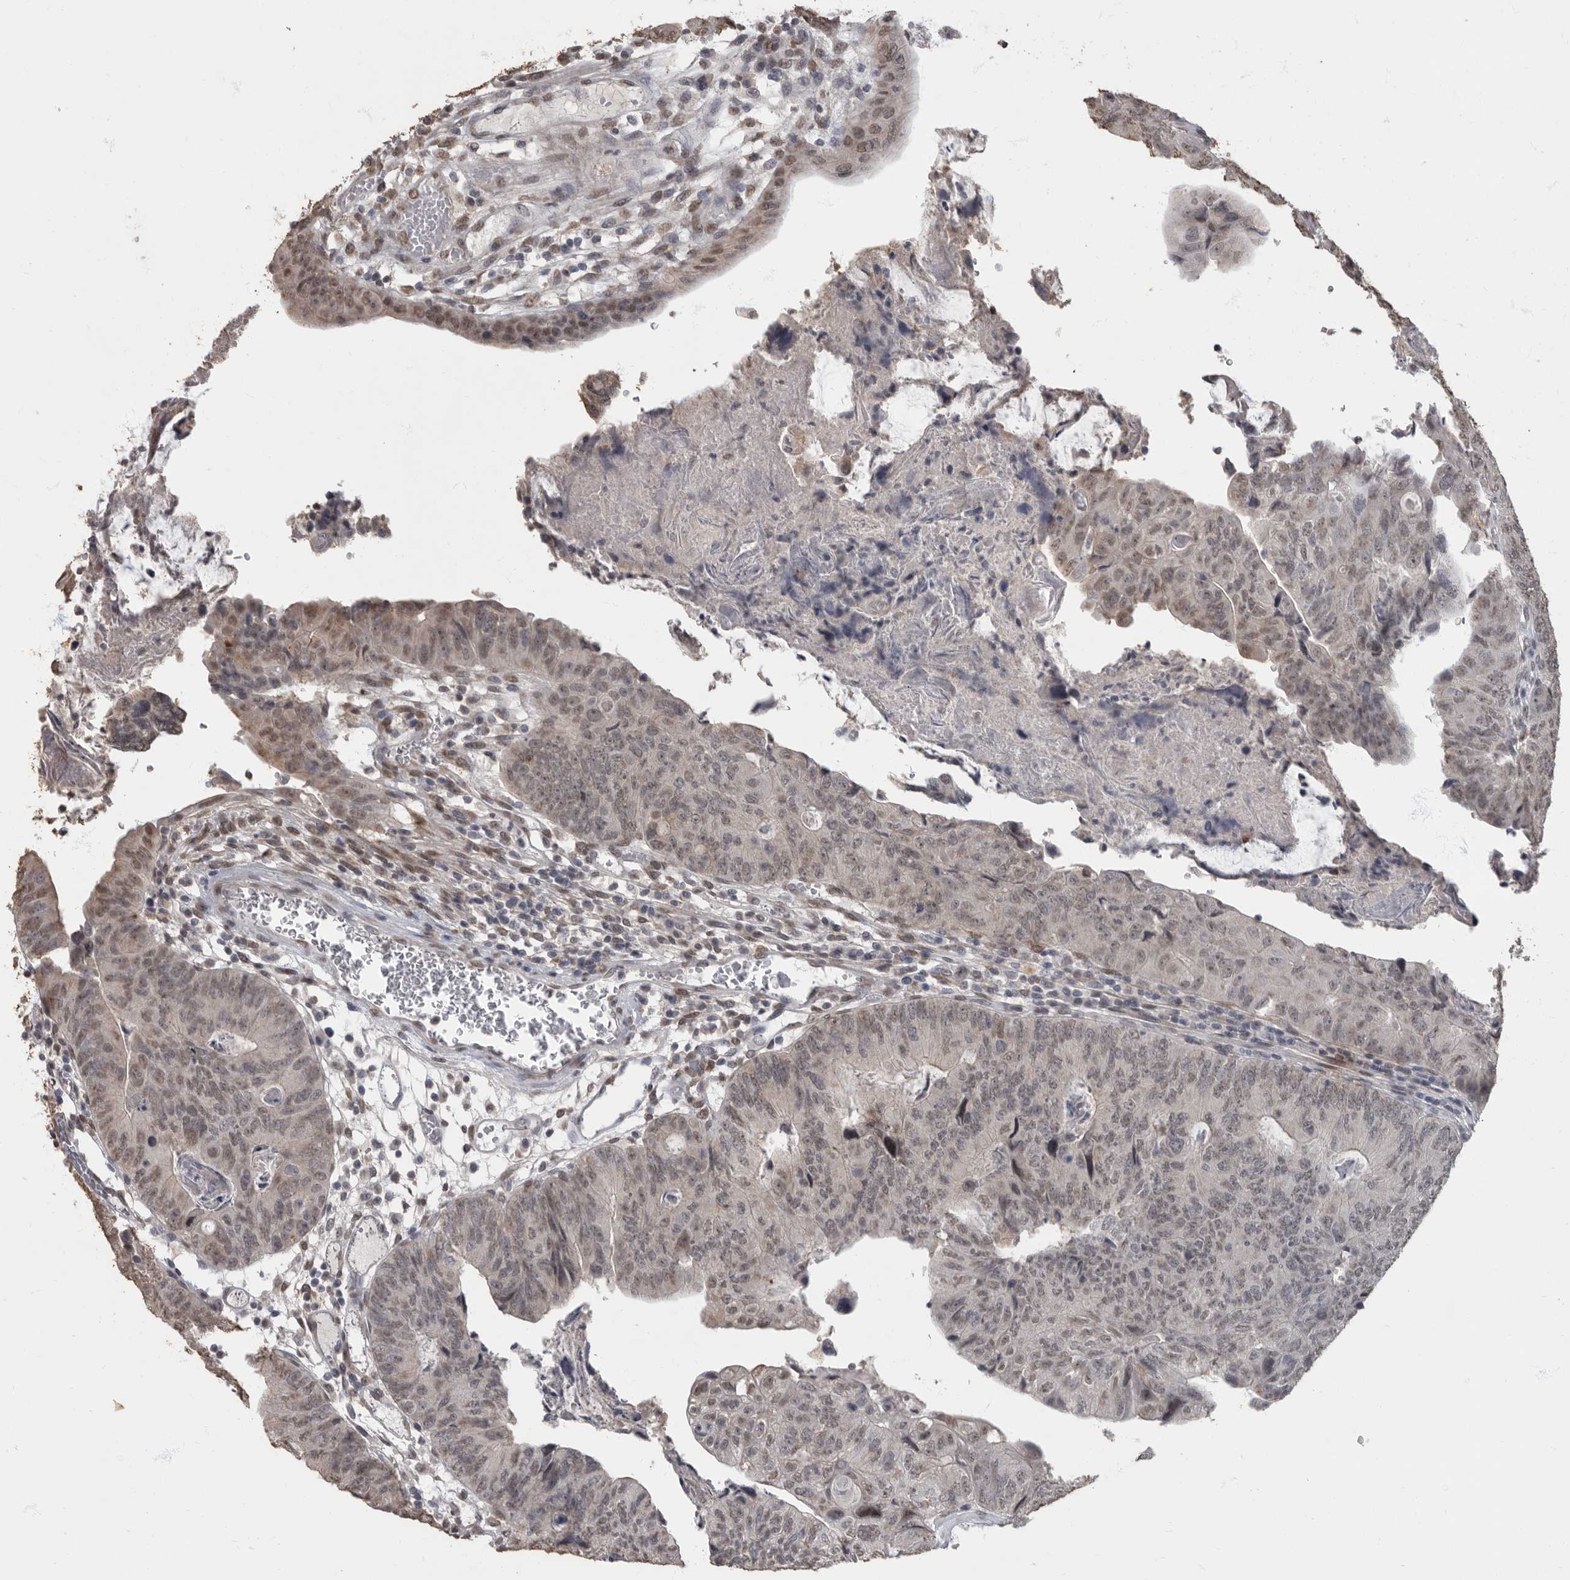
{"staining": {"intensity": "weak", "quantity": ">75%", "location": "nuclear"}, "tissue": "colorectal cancer", "cell_type": "Tumor cells", "image_type": "cancer", "snomed": [{"axis": "morphology", "description": "Adenocarcinoma, NOS"}, {"axis": "topography", "description": "Colon"}], "caption": "This is an image of IHC staining of colorectal cancer (adenocarcinoma), which shows weak positivity in the nuclear of tumor cells.", "gene": "NBL1", "patient": {"sex": "female", "age": 67}}